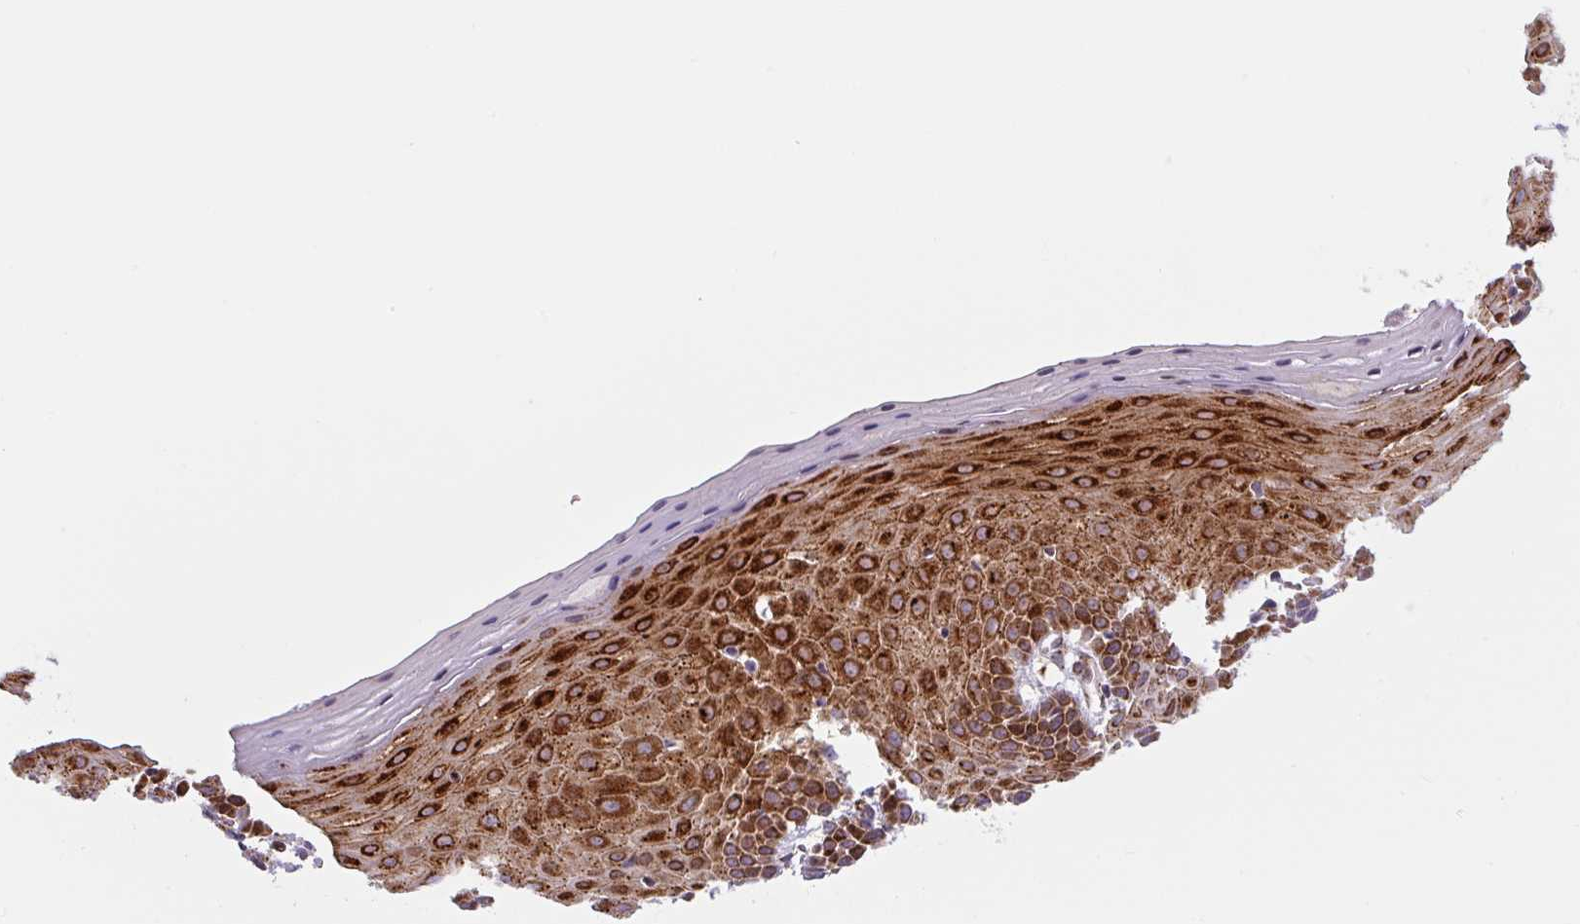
{"staining": {"intensity": "strong", "quantity": ">75%", "location": "cytoplasmic/membranous"}, "tissue": "cervix", "cell_type": "Glandular cells", "image_type": "normal", "snomed": [{"axis": "morphology", "description": "Normal tissue, NOS"}, {"axis": "topography", "description": "Cervix"}], "caption": "Immunohistochemistry (IHC) photomicrograph of normal cervix stained for a protein (brown), which demonstrates high levels of strong cytoplasmic/membranous staining in approximately >75% of glandular cells.", "gene": "DISP3", "patient": {"sex": "female", "age": 36}}